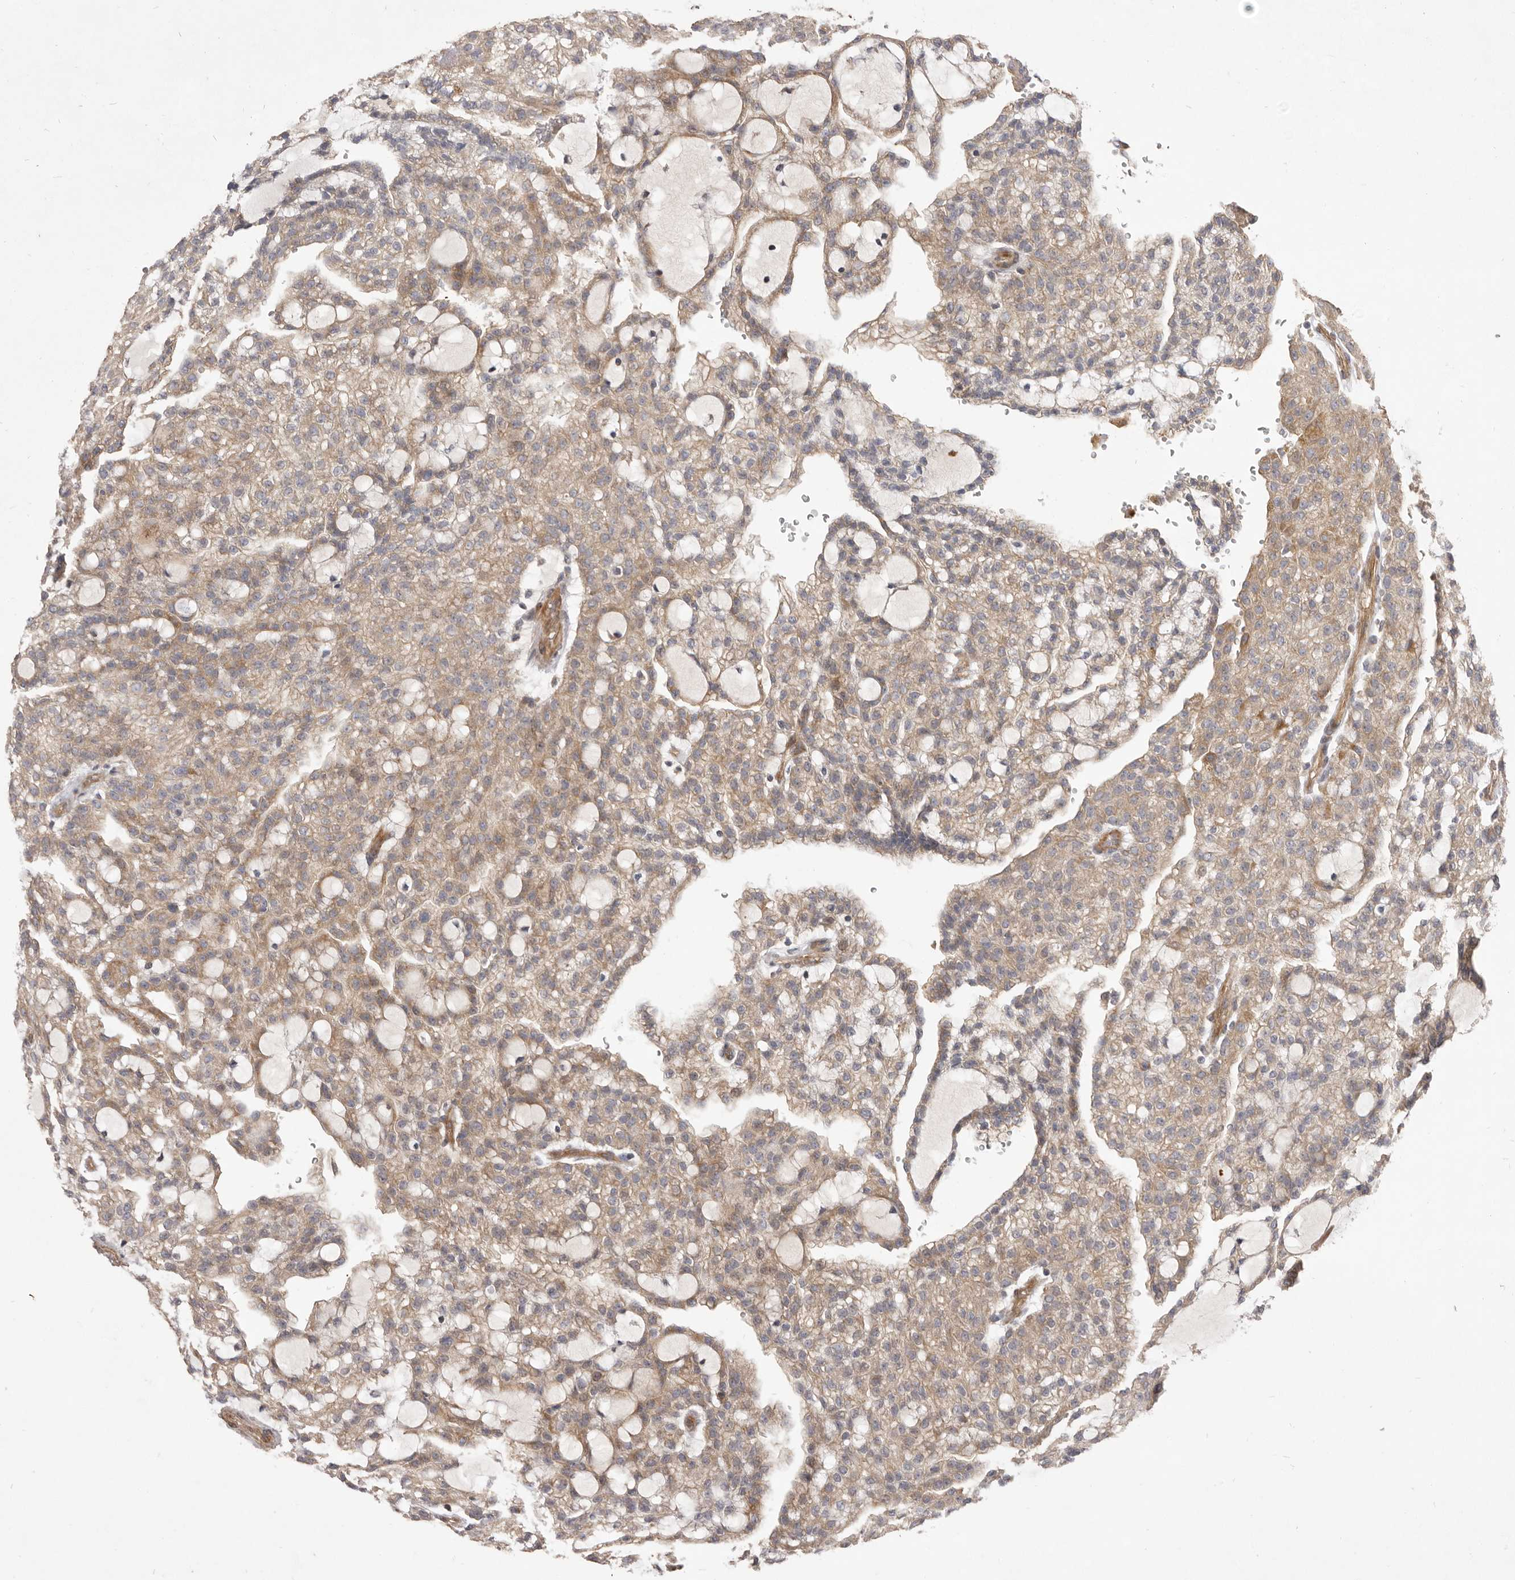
{"staining": {"intensity": "weak", "quantity": "25%-75%", "location": "cytoplasmic/membranous"}, "tissue": "renal cancer", "cell_type": "Tumor cells", "image_type": "cancer", "snomed": [{"axis": "morphology", "description": "Adenocarcinoma, NOS"}, {"axis": "topography", "description": "Kidney"}], "caption": "The image shows staining of renal adenocarcinoma, revealing weak cytoplasmic/membranous protein staining (brown color) within tumor cells.", "gene": "VPS45", "patient": {"sex": "male", "age": 63}}